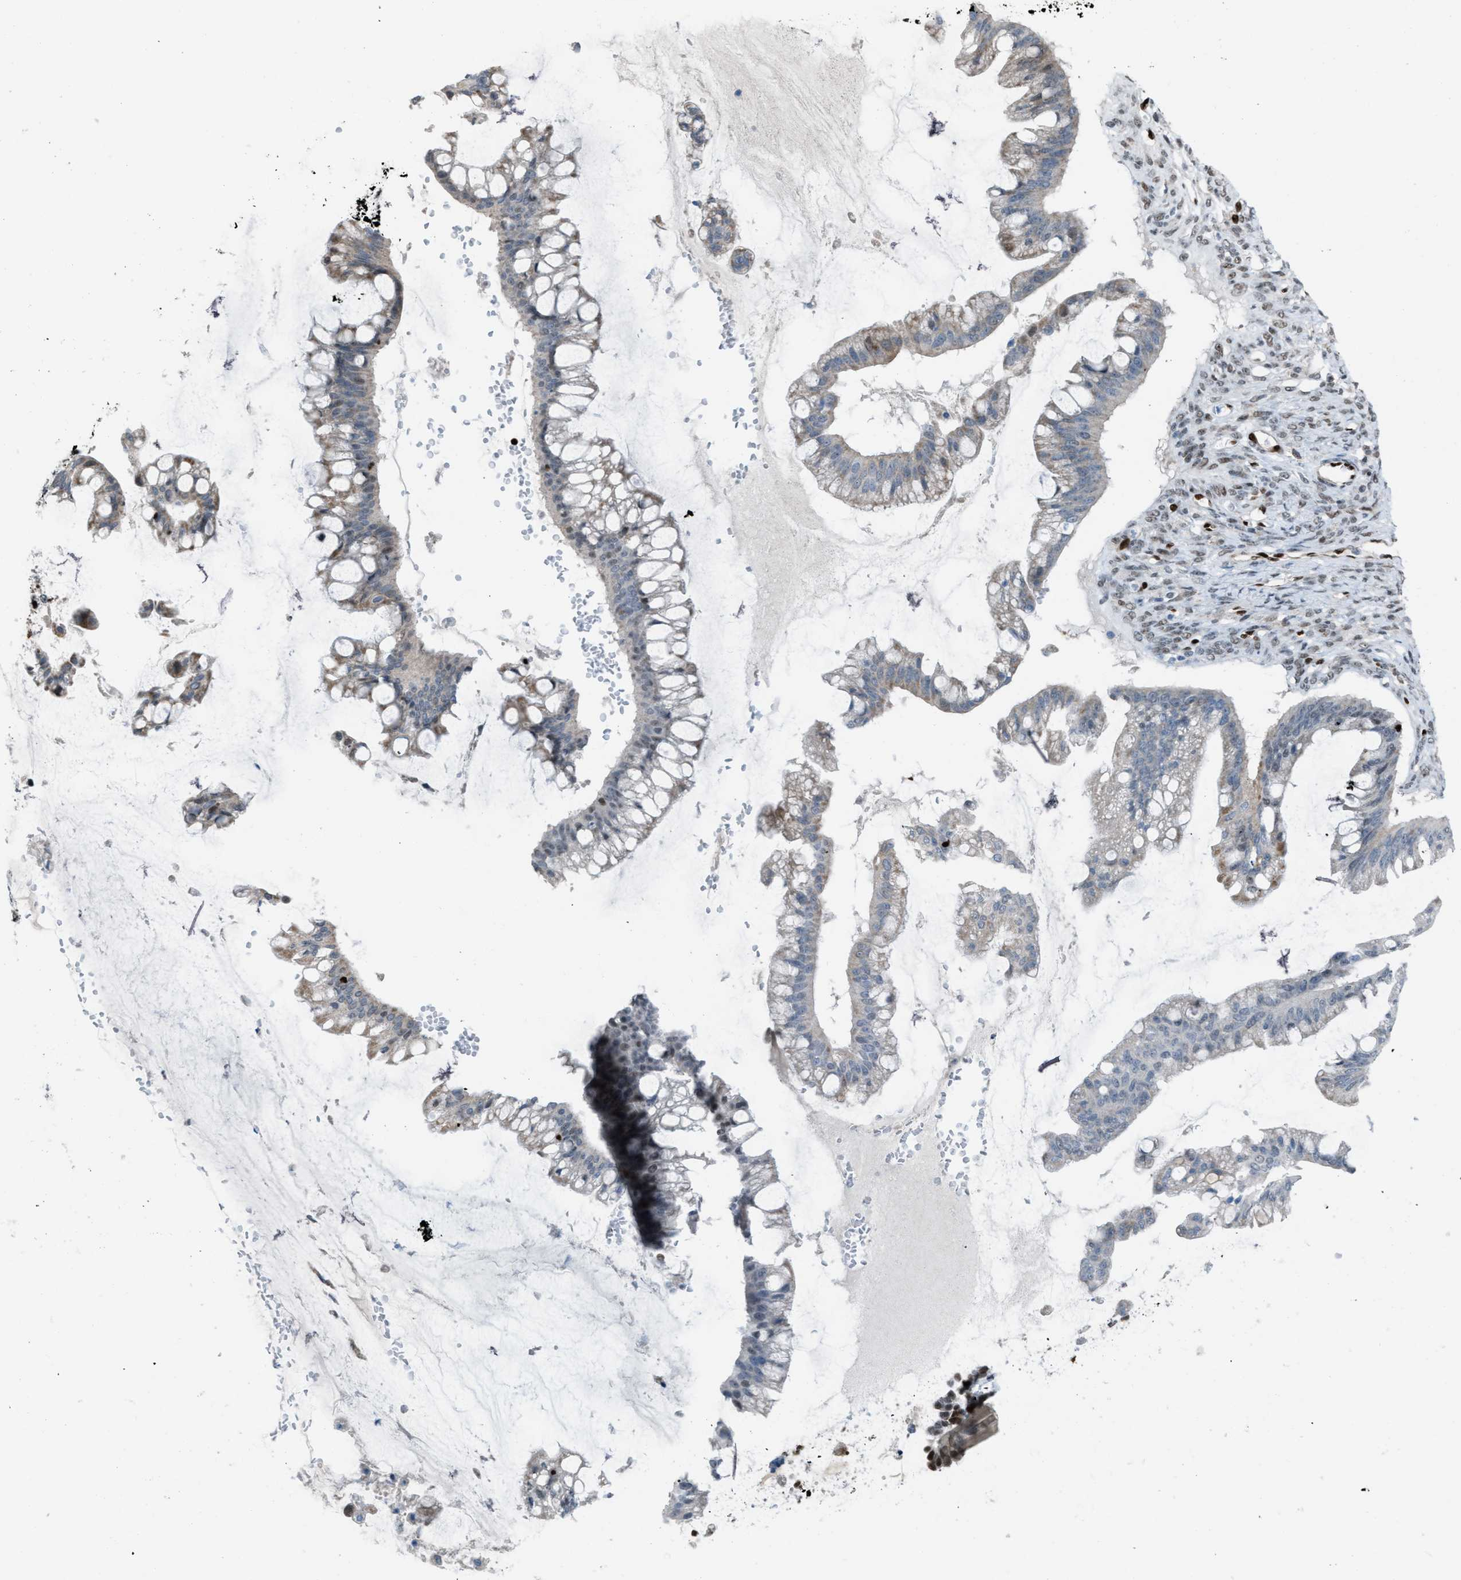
{"staining": {"intensity": "moderate", "quantity": "<25%", "location": "cytoplasmic/membranous"}, "tissue": "ovarian cancer", "cell_type": "Tumor cells", "image_type": "cancer", "snomed": [{"axis": "morphology", "description": "Cystadenocarcinoma, mucinous, NOS"}, {"axis": "topography", "description": "Ovary"}], "caption": "There is low levels of moderate cytoplasmic/membranous positivity in tumor cells of ovarian cancer (mucinous cystadenocarcinoma), as demonstrated by immunohistochemical staining (brown color).", "gene": "SLFN5", "patient": {"sex": "female", "age": 73}}